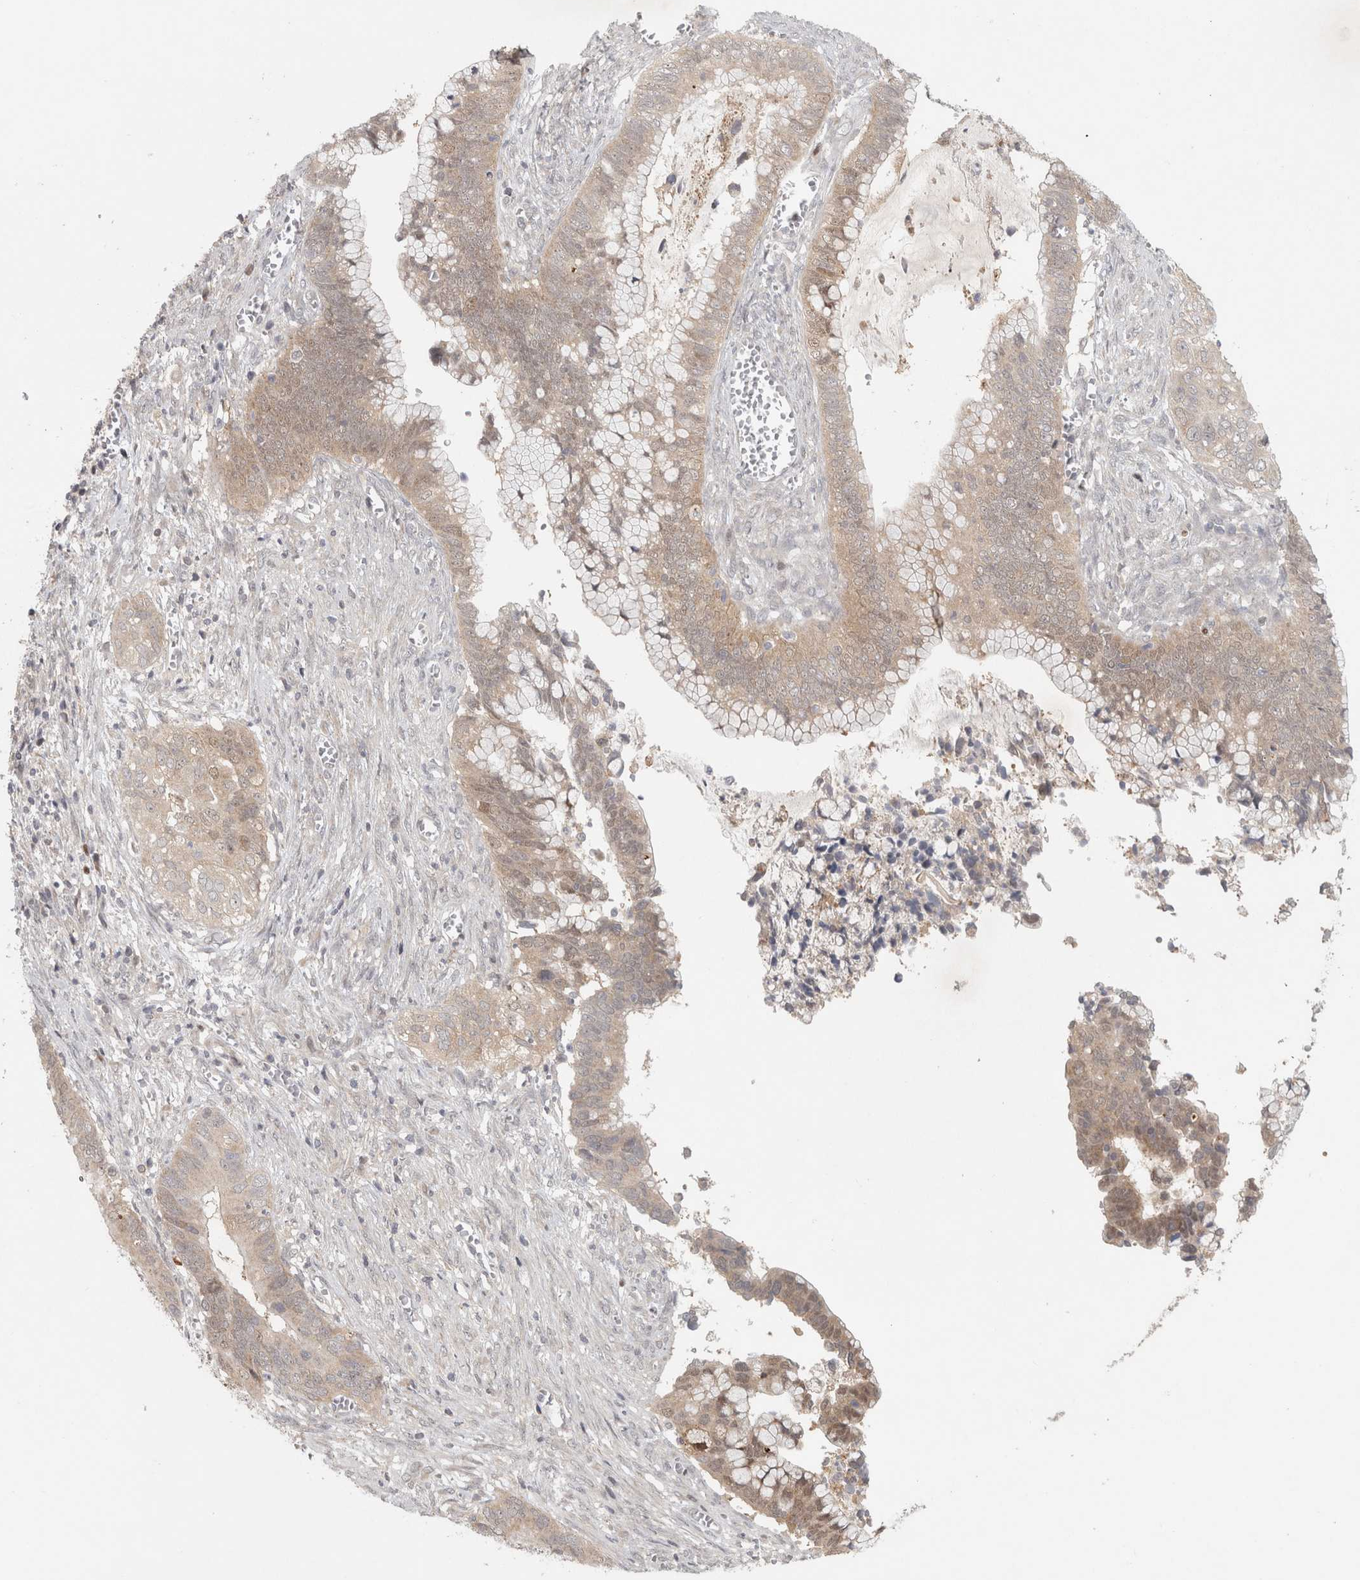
{"staining": {"intensity": "weak", "quantity": ">75%", "location": "cytoplasmic/membranous"}, "tissue": "cervical cancer", "cell_type": "Tumor cells", "image_type": "cancer", "snomed": [{"axis": "morphology", "description": "Adenocarcinoma, NOS"}, {"axis": "topography", "description": "Cervix"}], "caption": "Immunohistochemical staining of human cervical cancer (adenocarcinoma) shows low levels of weak cytoplasmic/membranous expression in approximately >75% of tumor cells.", "gene": "KDM8", "patient": {"sex": "female", "age": 44}}